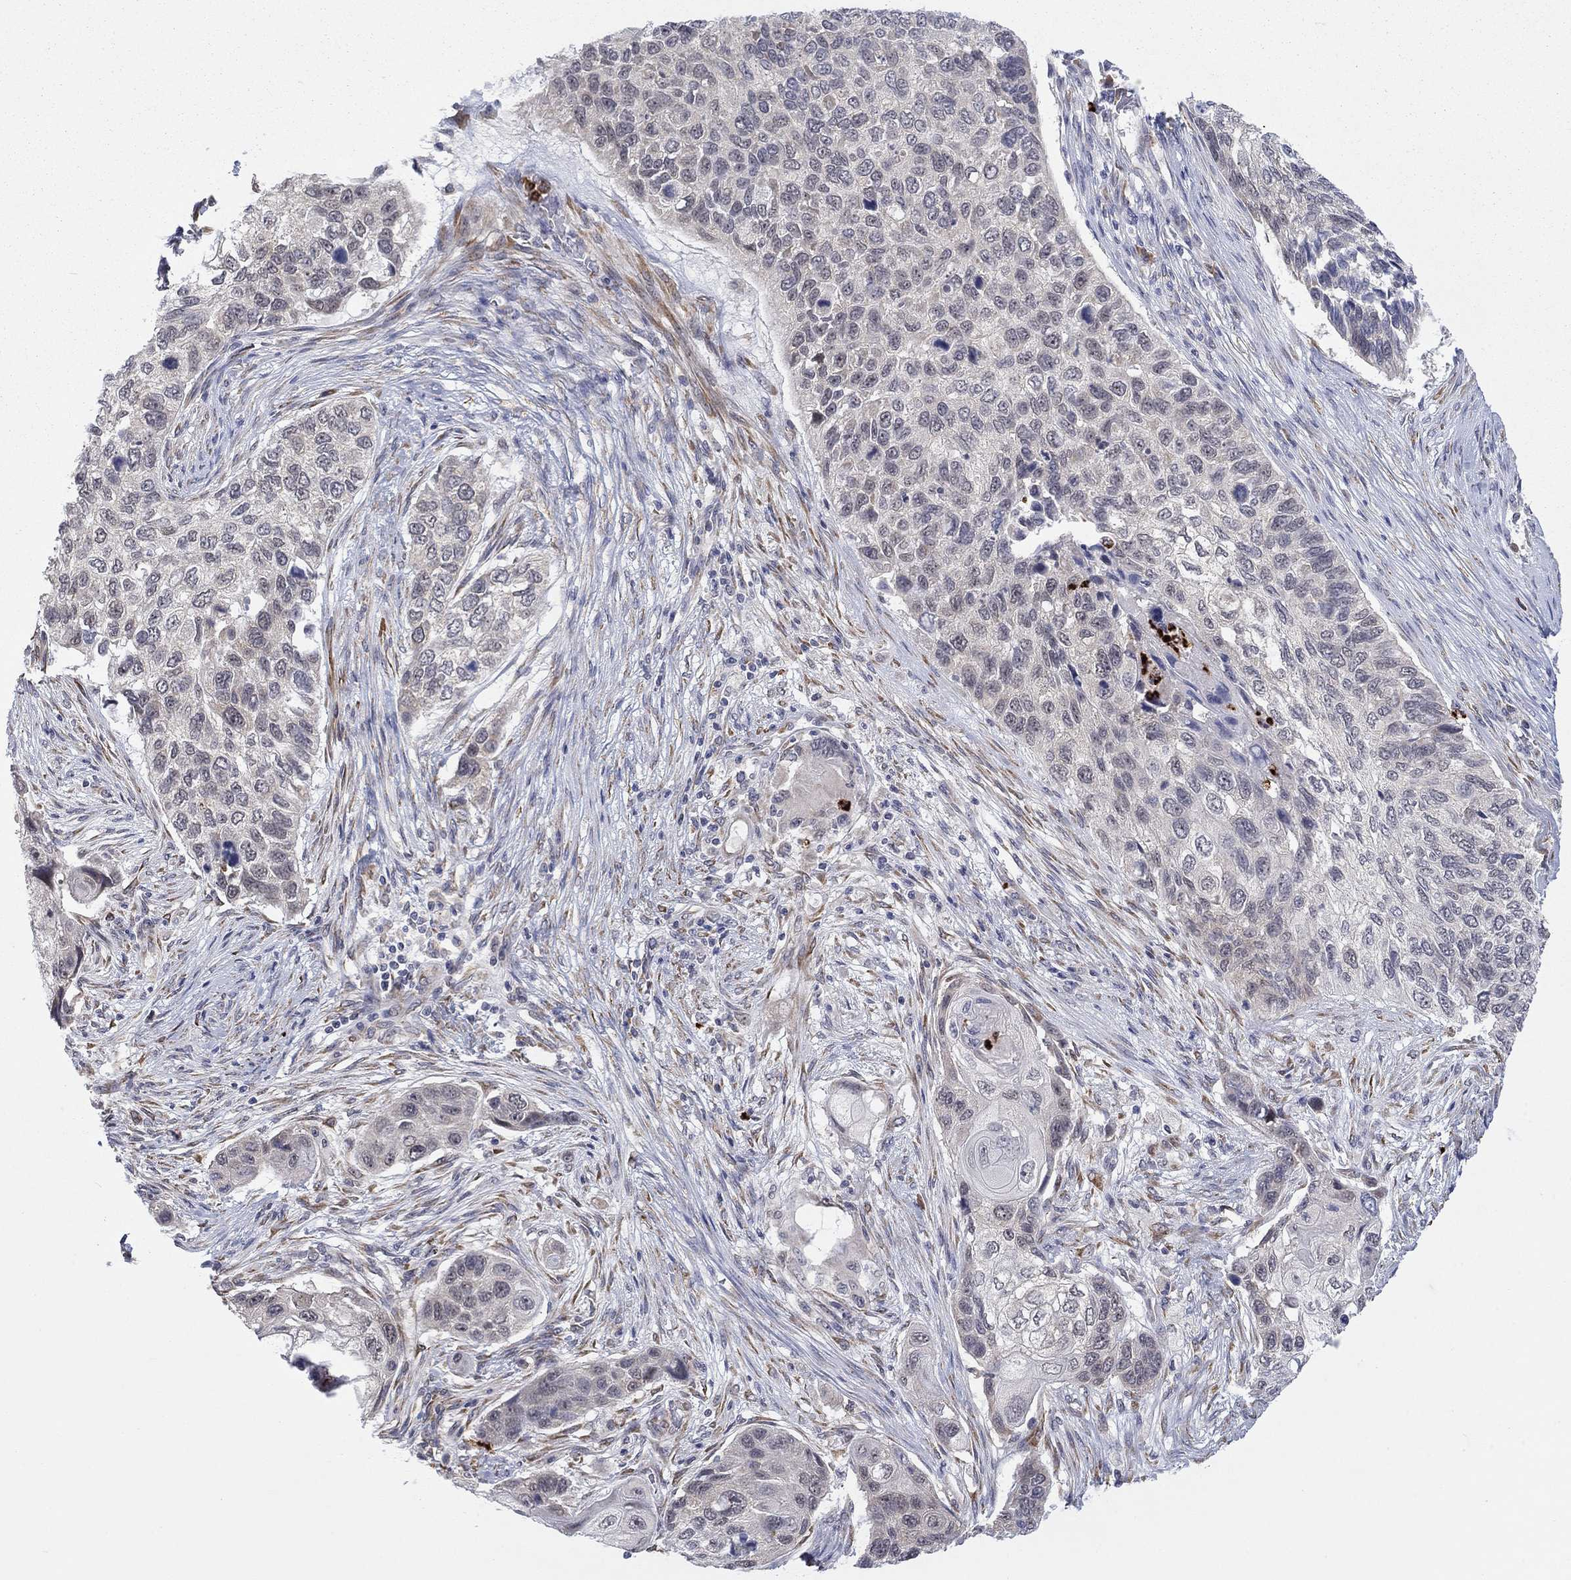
{"staining": {"intensity": "negative", "quantity": "none", "location": "none"}, "tissue": "lung cancer", "cell_type": "Tumor cells", "image_type": "cancer", "snomed": [{"axis": "morphology", "description": "Normal tissue, NOS"}, {"axis": "morphology", "description": "Squamous cell carcinoma, NOS"}, {"axis": "topography", "description": "Bronchus"}, {"axis": "topography", "description": "Lung"}], "caption": "Lung cancer (squamous cell carcinoma) was stained to show a protein in brown. There is no significant positivity in tumor cells. Brightfield microscopy of IHC stained with DAB (brown) and hematoxylin (blue), captured at high magnification.", "gene": "MTRFR", "patient": {"sex": "male", "age": 69}}